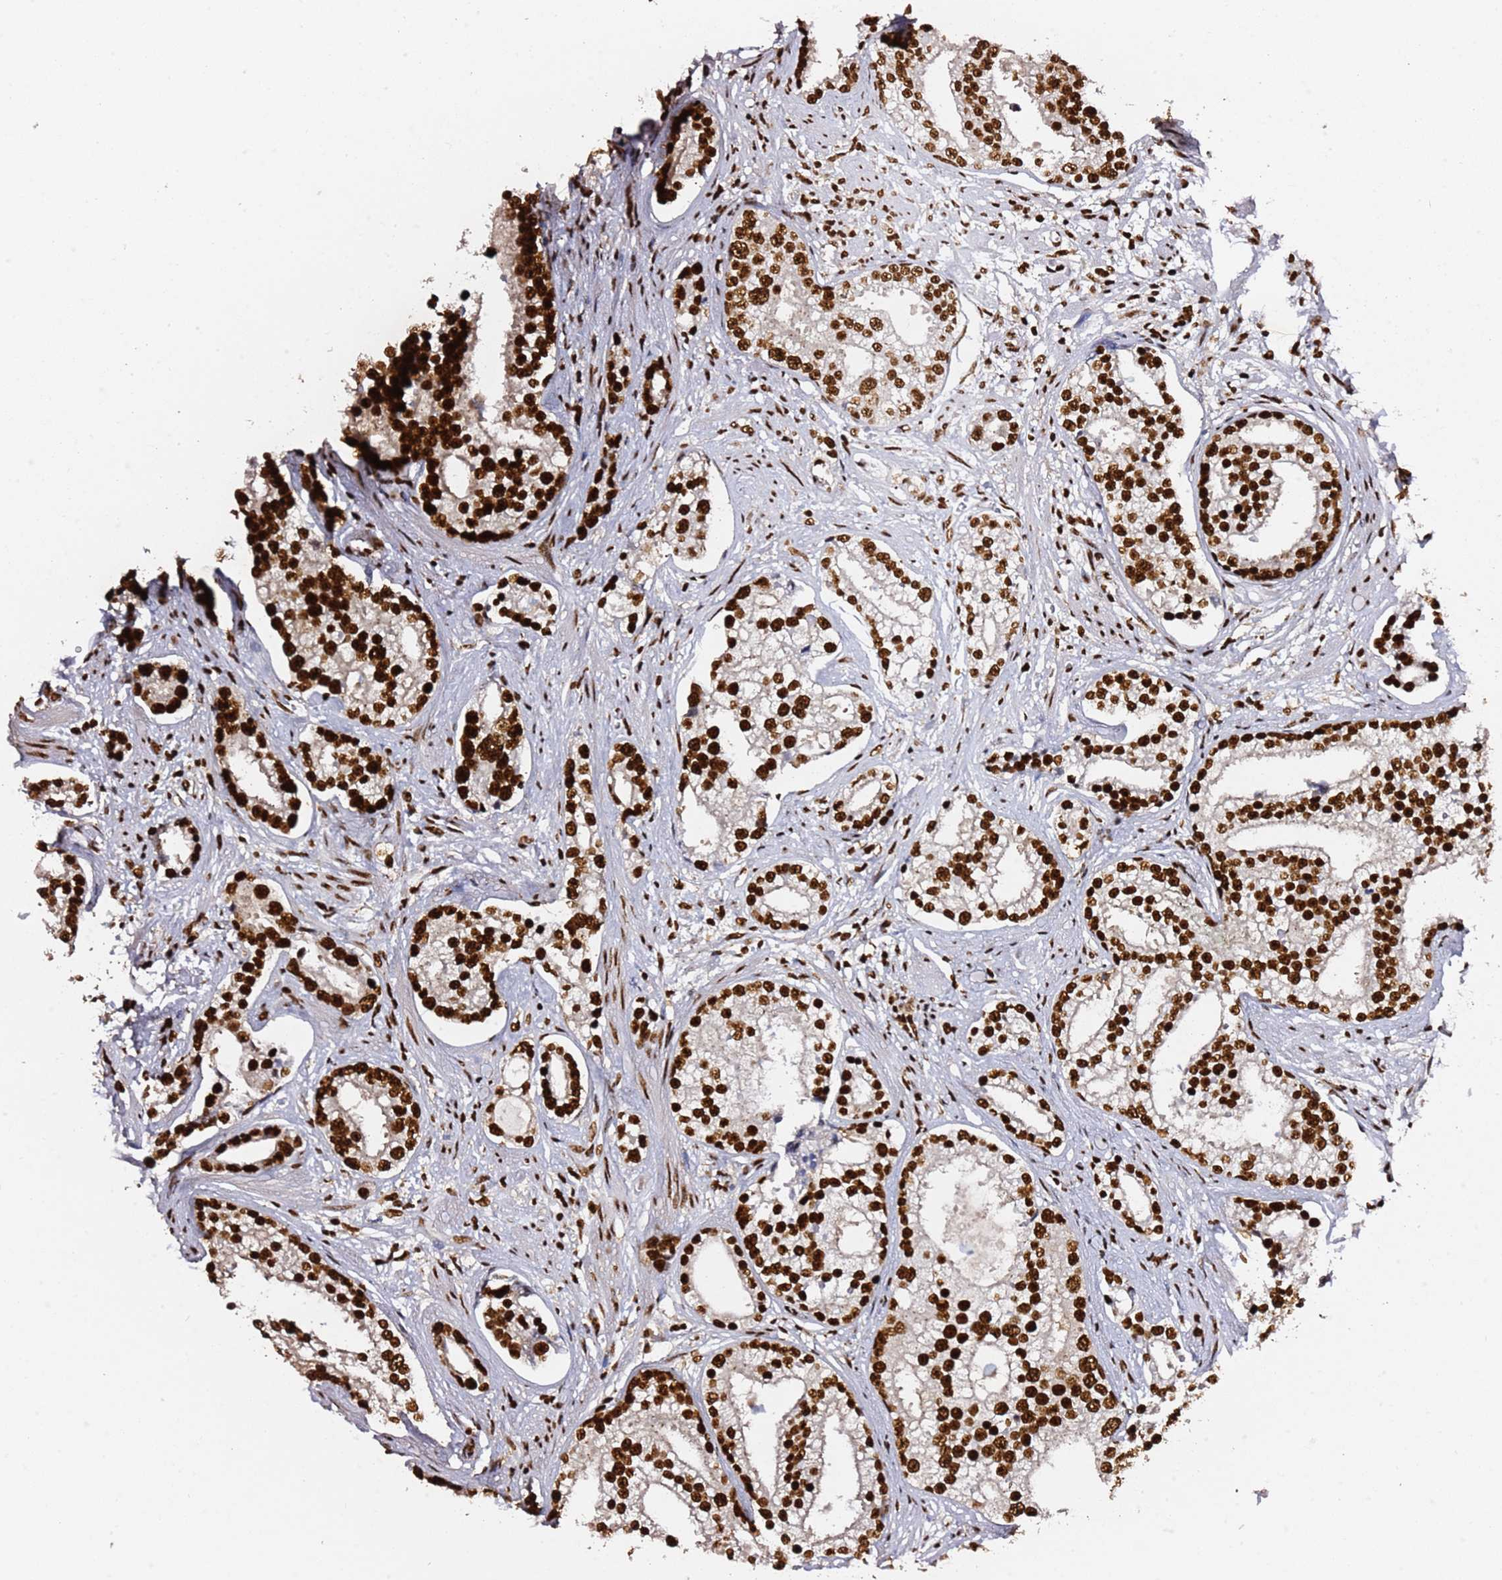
{"staining": {"intensity": "strong", "quantity": ">75%", "location": "nuclear"}, "tissue": "prostate cancer", "cell_type": "Tumor cells", "image_type": "cancer", "snomed": [{"axis": "morphology", "description": "Adenocarcinoma, High grade"}, {"axis": "topography", "description": "Prostate"}], "caption": "Immunohistochemical staining of adenocarcinoma (high-grade) (prostate) demonstrates high levels of strong nuclear staining in about >75% of tumor cells. (IHC, brightfield microscopy, high magnification).", "gene": "C6orf226", "patient": {"sex": "male", "age": 75}}